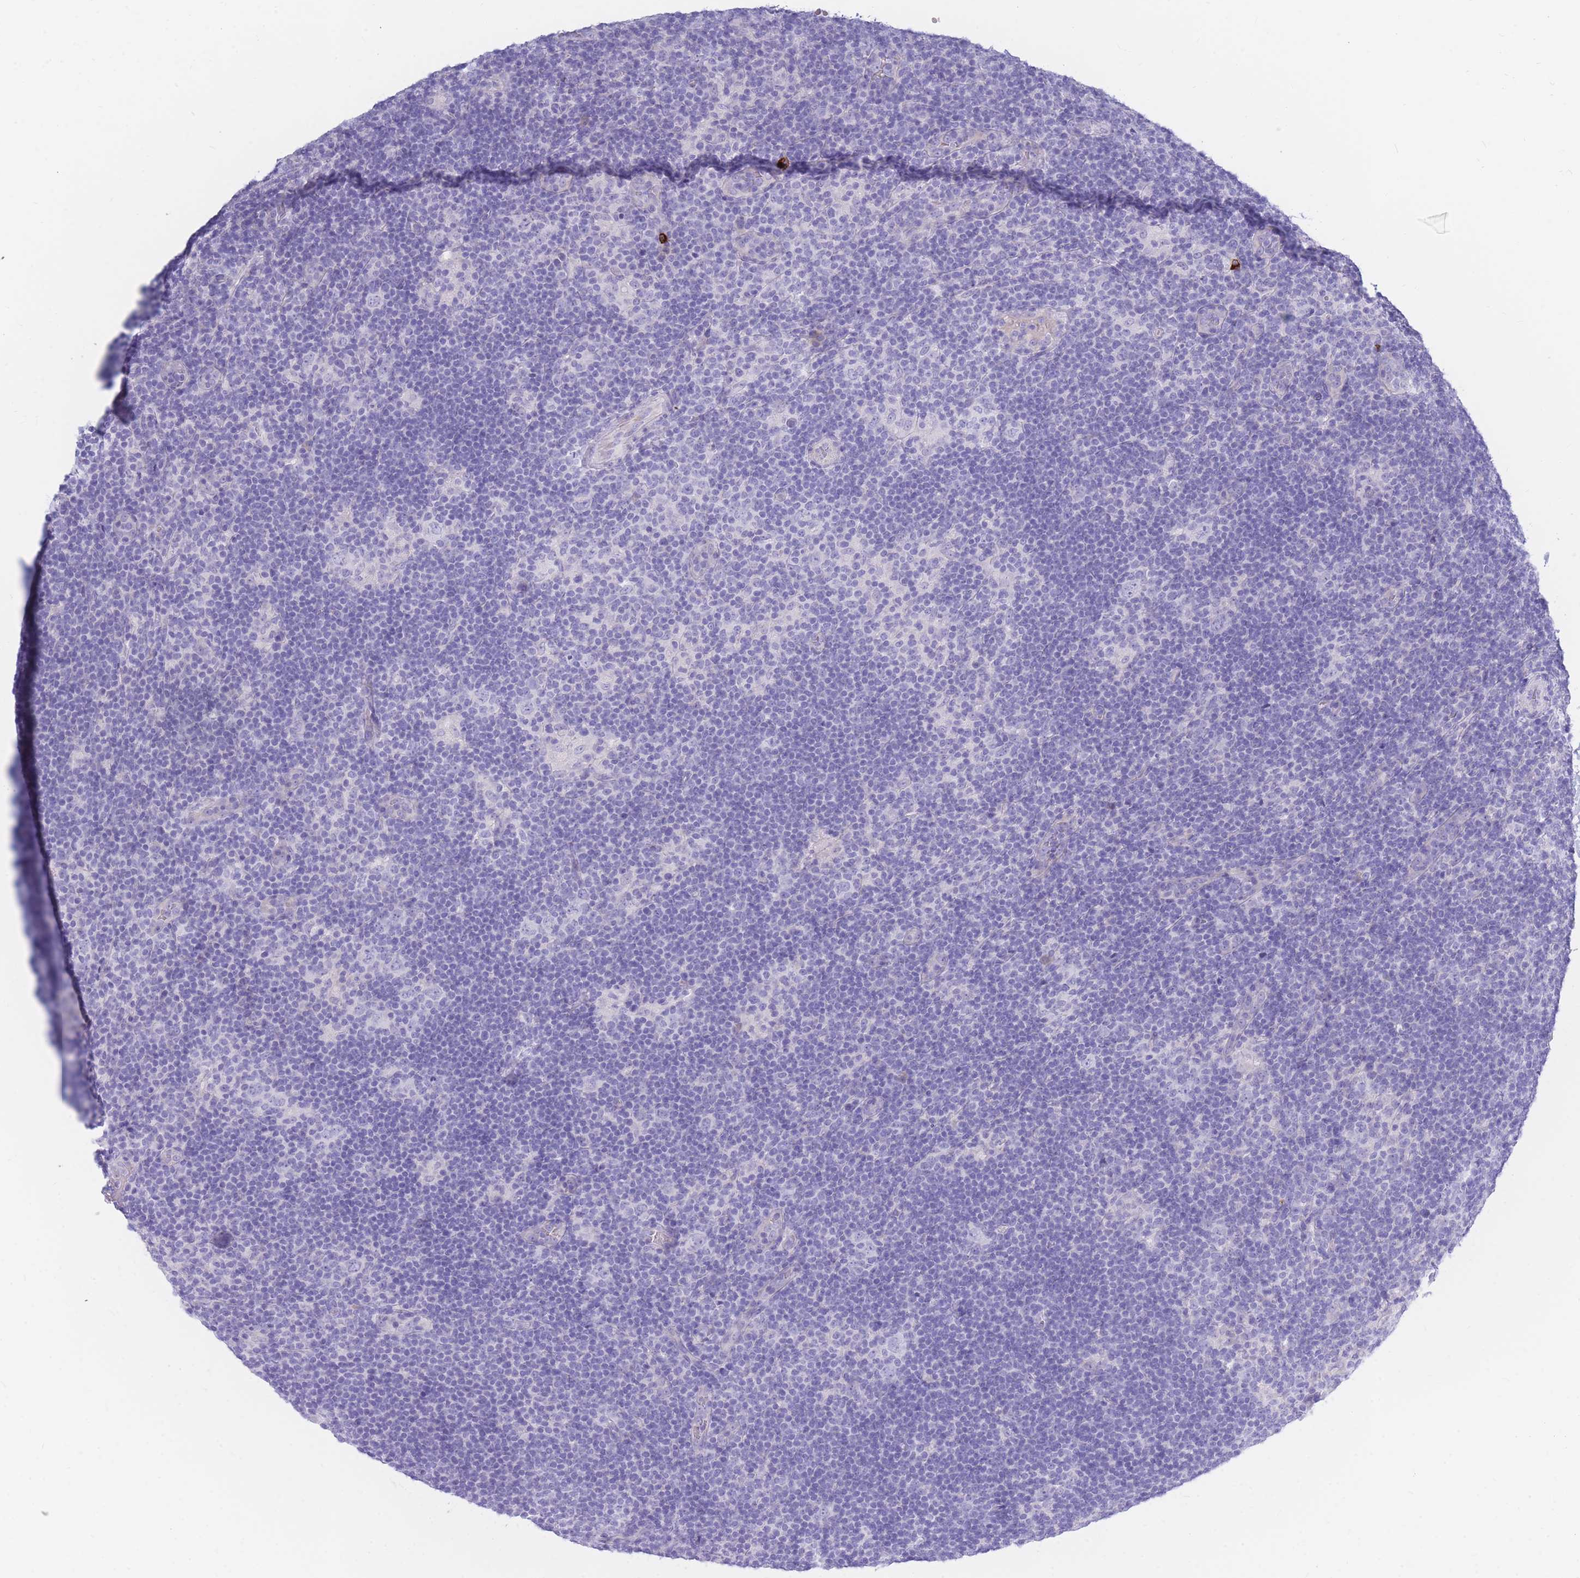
{"staining": {"intensity": "negative", "quantity": "none", "location": "none"}, "tissue": "lymphoma", "cell_type": "Tumor cells", "image_type": "cancer", "snomed": [{"axis": "morphology", "description": "Hodgkin's disease, NOS"}, {"axis": "topography", "description": "Lymph node"}], "caption": "Immunohistochemistry (IHC) photomicrograph of Hodgkin's disease stained for a protein (brown), which reveals no staining in tumor cells.", "gene": "TPSD1", "patient": {"sex": "female", "age": 57}}